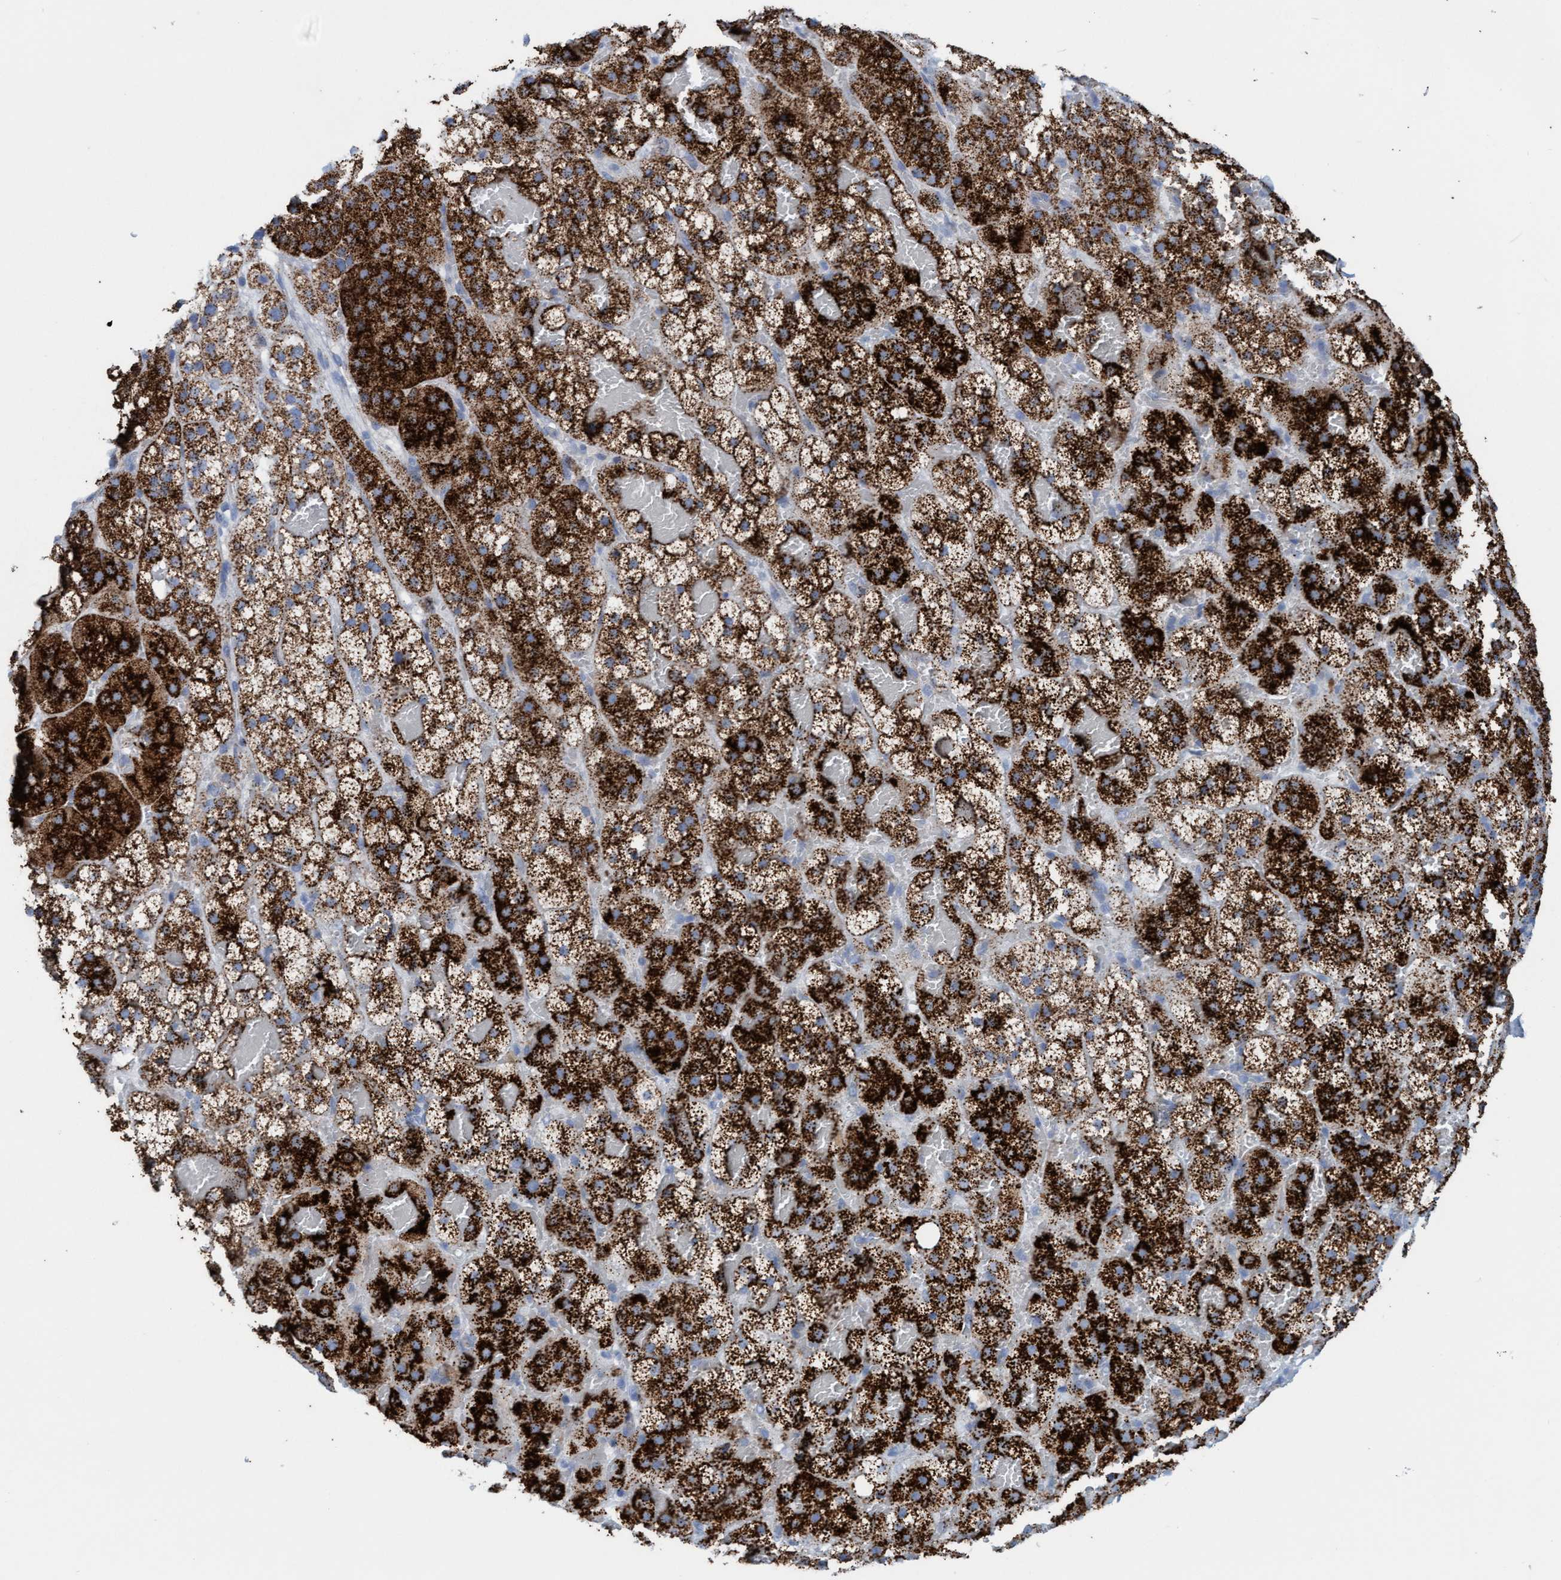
{"staining": {"intensity": "strong", "quantity": ">75%", "location": "cytoplasmic/membranous"}, "tissue": "adrenal gland", "cell_type": "Glandular cells", "image_type": "normal", "snomed": [{"axis": "morphology", "description": "Normal tissue, NOS"}, {"axis": "topography", "description": "Adrenal gland"}], "caption": "Glandular cells reveal strong cytoplasmic/membranous expression in approximately >75% of cells in benign adrenal gland. Nuclei are stained in blue.", "gene": "SGSH", "patient": {"sex": "female", "age": 59}}